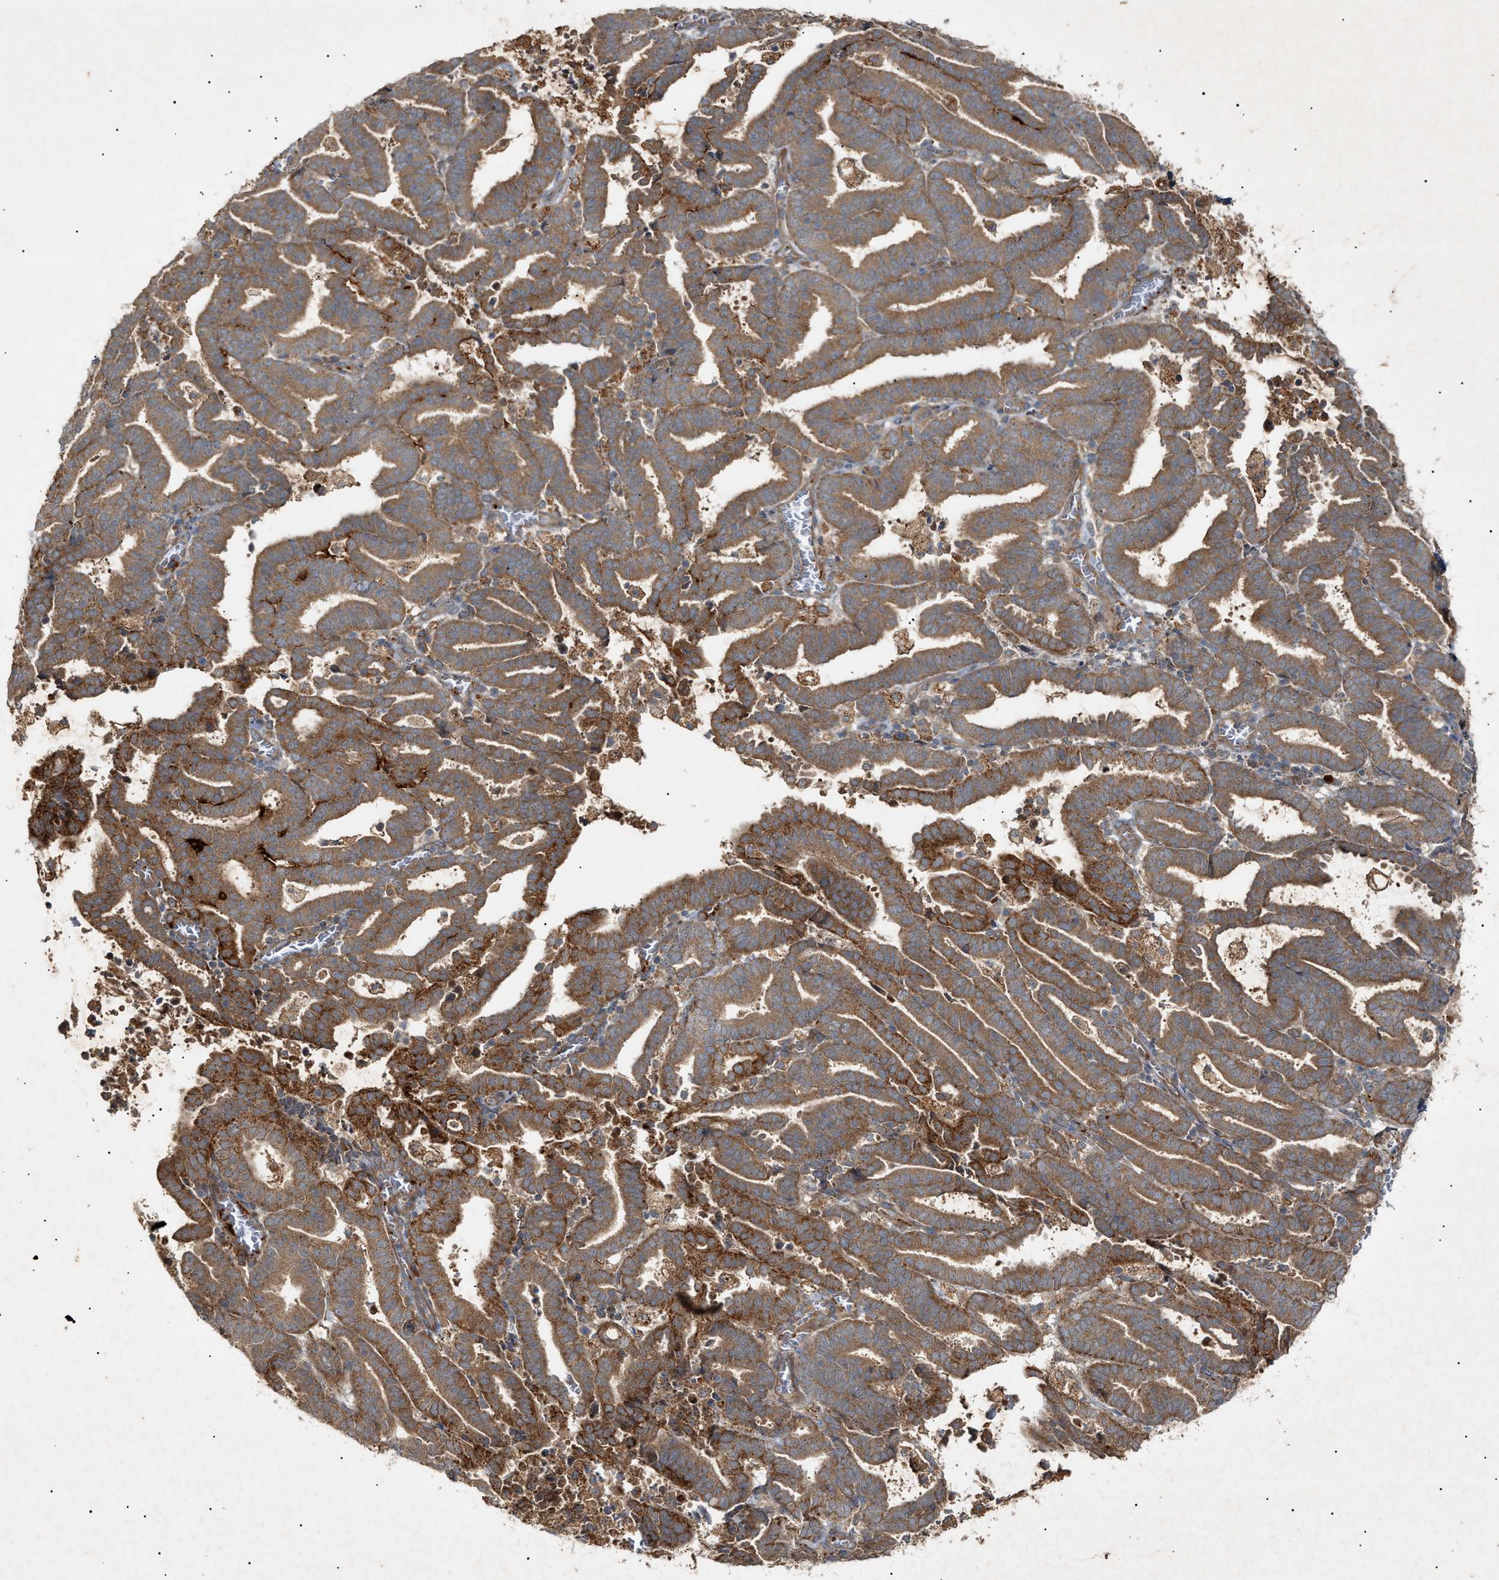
{"staining": {"intensity": "moderate", "quantity": ">75%", "location": "cytoplasmic/membranous"}, "tissue": "endometrial cancer", "cell_type": "Tumor cells", "image_type": "cancer", "snomed": [{"axis": "morphology", "description": "Adenocarcinoma, NOS"}, {"axis": "topography", "description": "Uterus"}], "caption": "Immunohistochemistry micrograph of endometrial cancer stained for a protein (brown), which displays medium levels of moderate cytoplasmic/membranous staining in about >75% of tumor cells.", "gene": "MTCH1", "patient": {"sex": "female", "age": 83}}